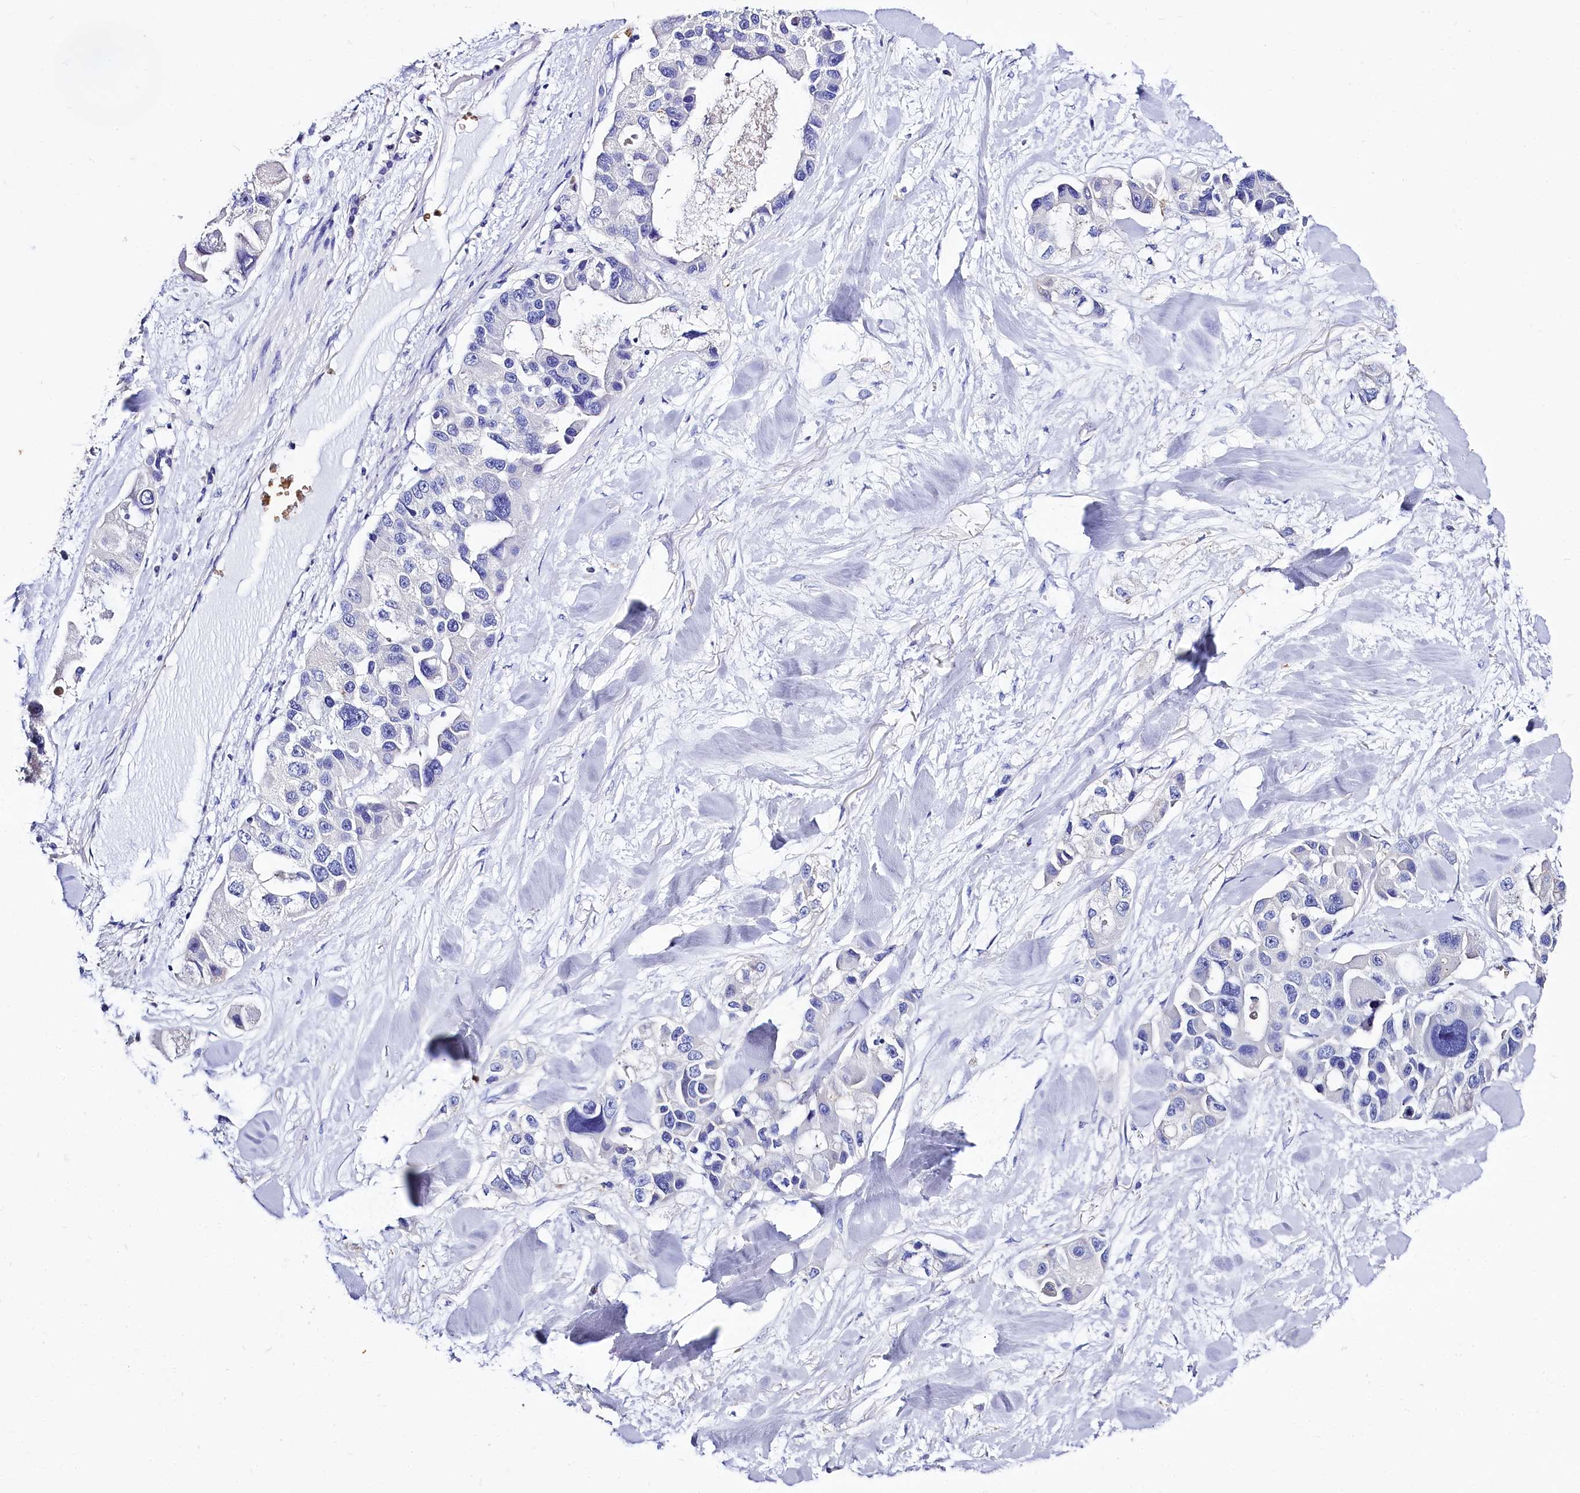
{"staining": {"intensity": "negative", "quantity": "none", "location": "none"}, "tissue": "lung cancer", "cell_type": "Tumor cells", "image_type": "cancer", "snomed": [{"axis": "morphology", "description": "Adenocarcinoma, NOS"}, {"axis": "topography", "description": "Lung"}], "caption": "Lung cancer stained for a protein using immunohistochemistry demonstrates no expression tumor cells.", "gene": "RPUSD3", "patient": {"sex": "female", "age": 54}}